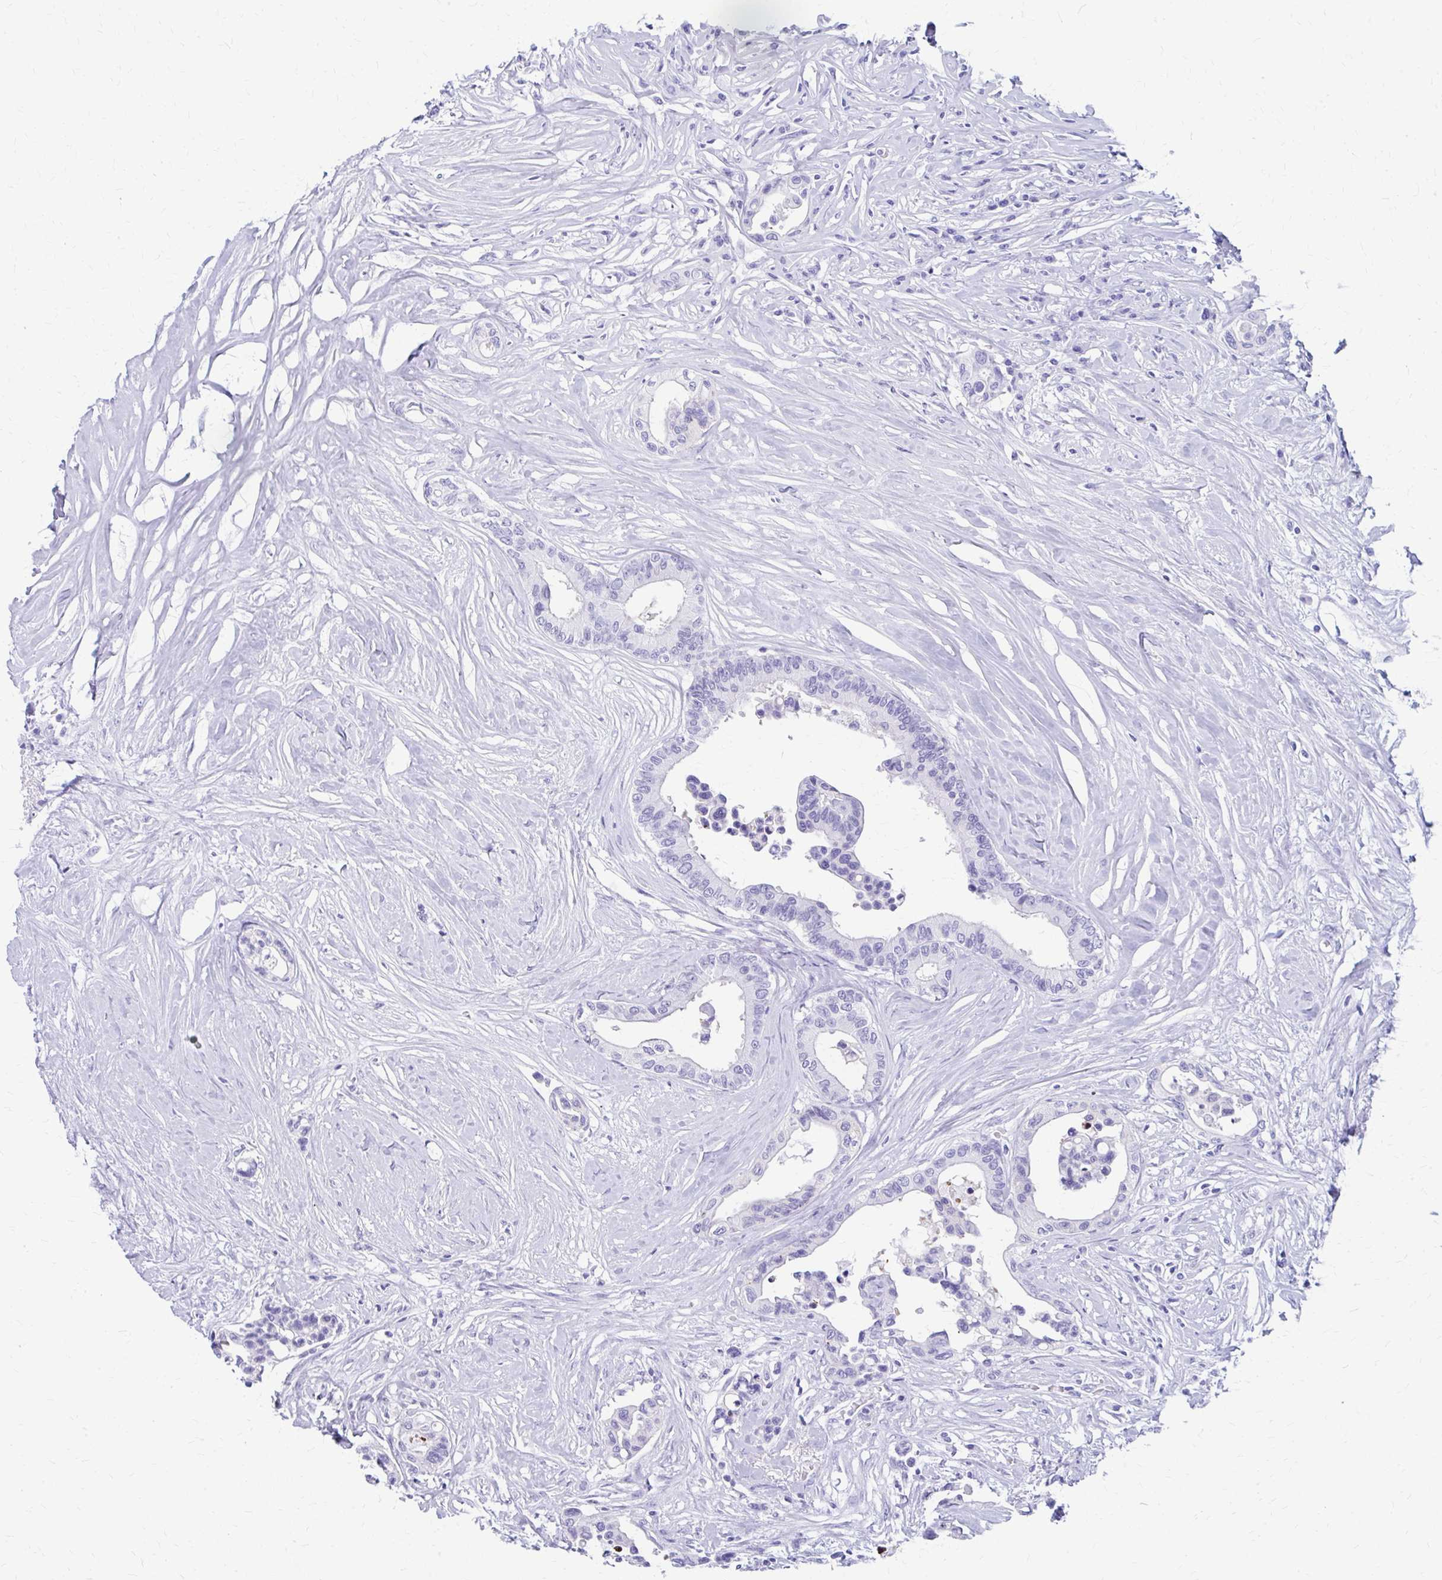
{"staining": {"intensity": "negative", "quantity": "none", "location": "none"}, "tissue": "colorectal cancer", "cell_type": "Tumor cells", "image_type": "cancer", "snomed": [{"axis": "morphology", "description": "Normal tissue, NOS"}, {"axis": "morphology", "description": "Adenocarcinoma, NOS"}, {"axis": "topography", "description": "Colon"}], "caption": "A photomicrograph of colorectal cancer stained for a protein displays no brown staining in tumor cells.", "gene": "NSG2", "patient": {"sex": "male", "age": 82}}